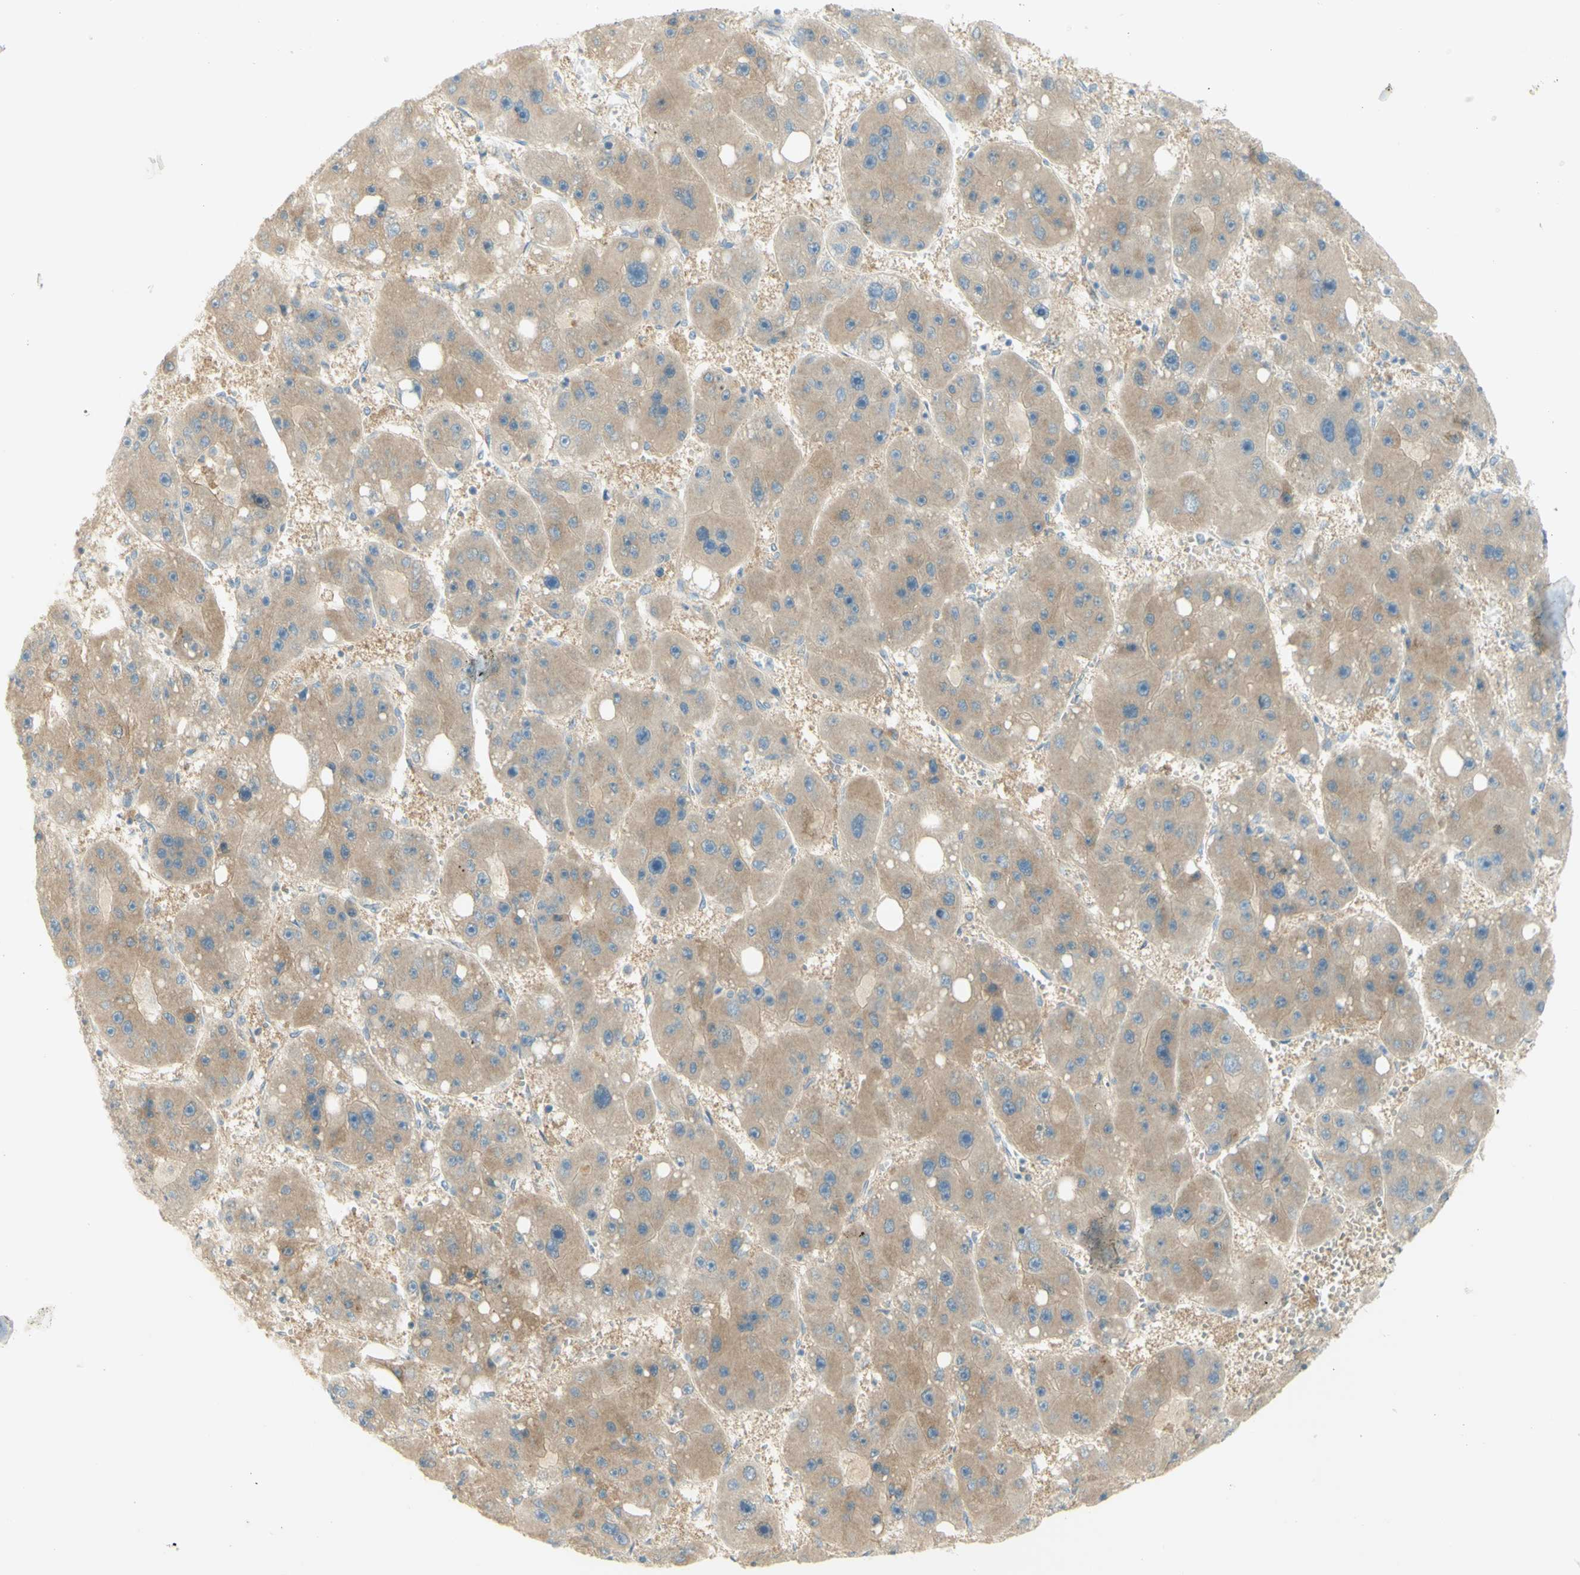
{"staining": {"intensity": "moderate", "quantity": ">75%", "location": "cytoplasmic/membranous"}, "tissue": "liver cancer", "cell_type": "Tumor cells", "image_type": "cancer", "snomed": [{"axis": "morphology", "description": "Carcinoma, Hepatocellular, NOS"}, {"axis": "topography", "description": "Liver"}], "caption": "Human liver hepatocellular carcinoma stained for a protein (brown) displays moderate cytoplasmic/membranous positive positivity in about >75% of tumor cells.", "gene": "GCNT3", "patient": {"sex": "female", "age": 61}}